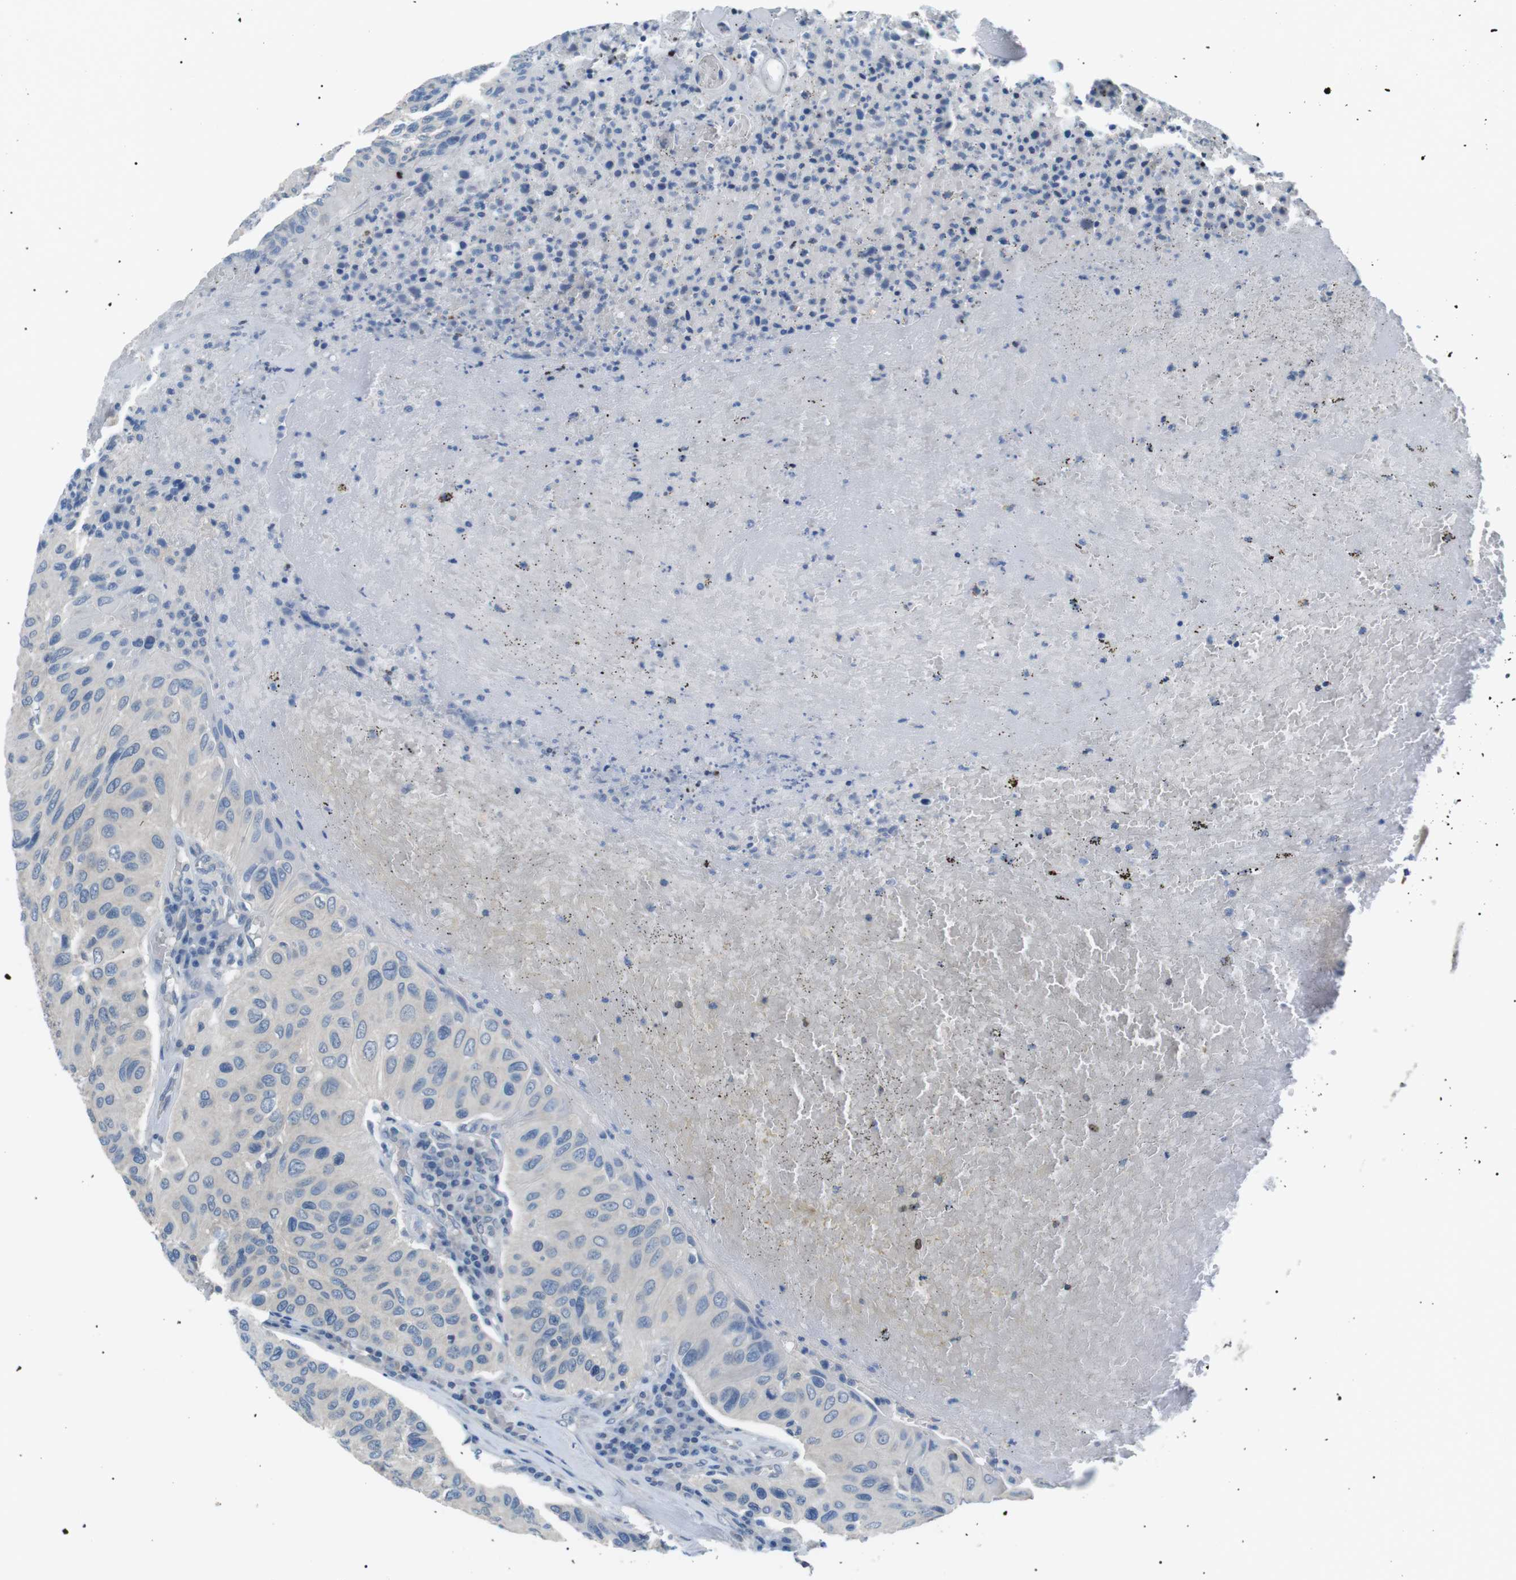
{"staining": {"intensity": "negative", "quantity": "none", "location": "none"}, "tissue": "urothelial cancer", "cell_type": "Tumor cells", "image_type": "cancer", "snomed": [{"axis": "morphology", "description": "Urothelial carcinoma, High grade"}, {"axis": "topography", "description": "Urinary bladder"}], "caption": "High magnification brightfield microscopy of urothelial carcinoma (high-grade) stained with DAB (3,3'-diaminobenzidine) (brown) and counterstained with hematoxylin (blue): tumor cells show no significant staining.", "gene": "CDH26", "patient": {"sex": "male", "age": 66}}